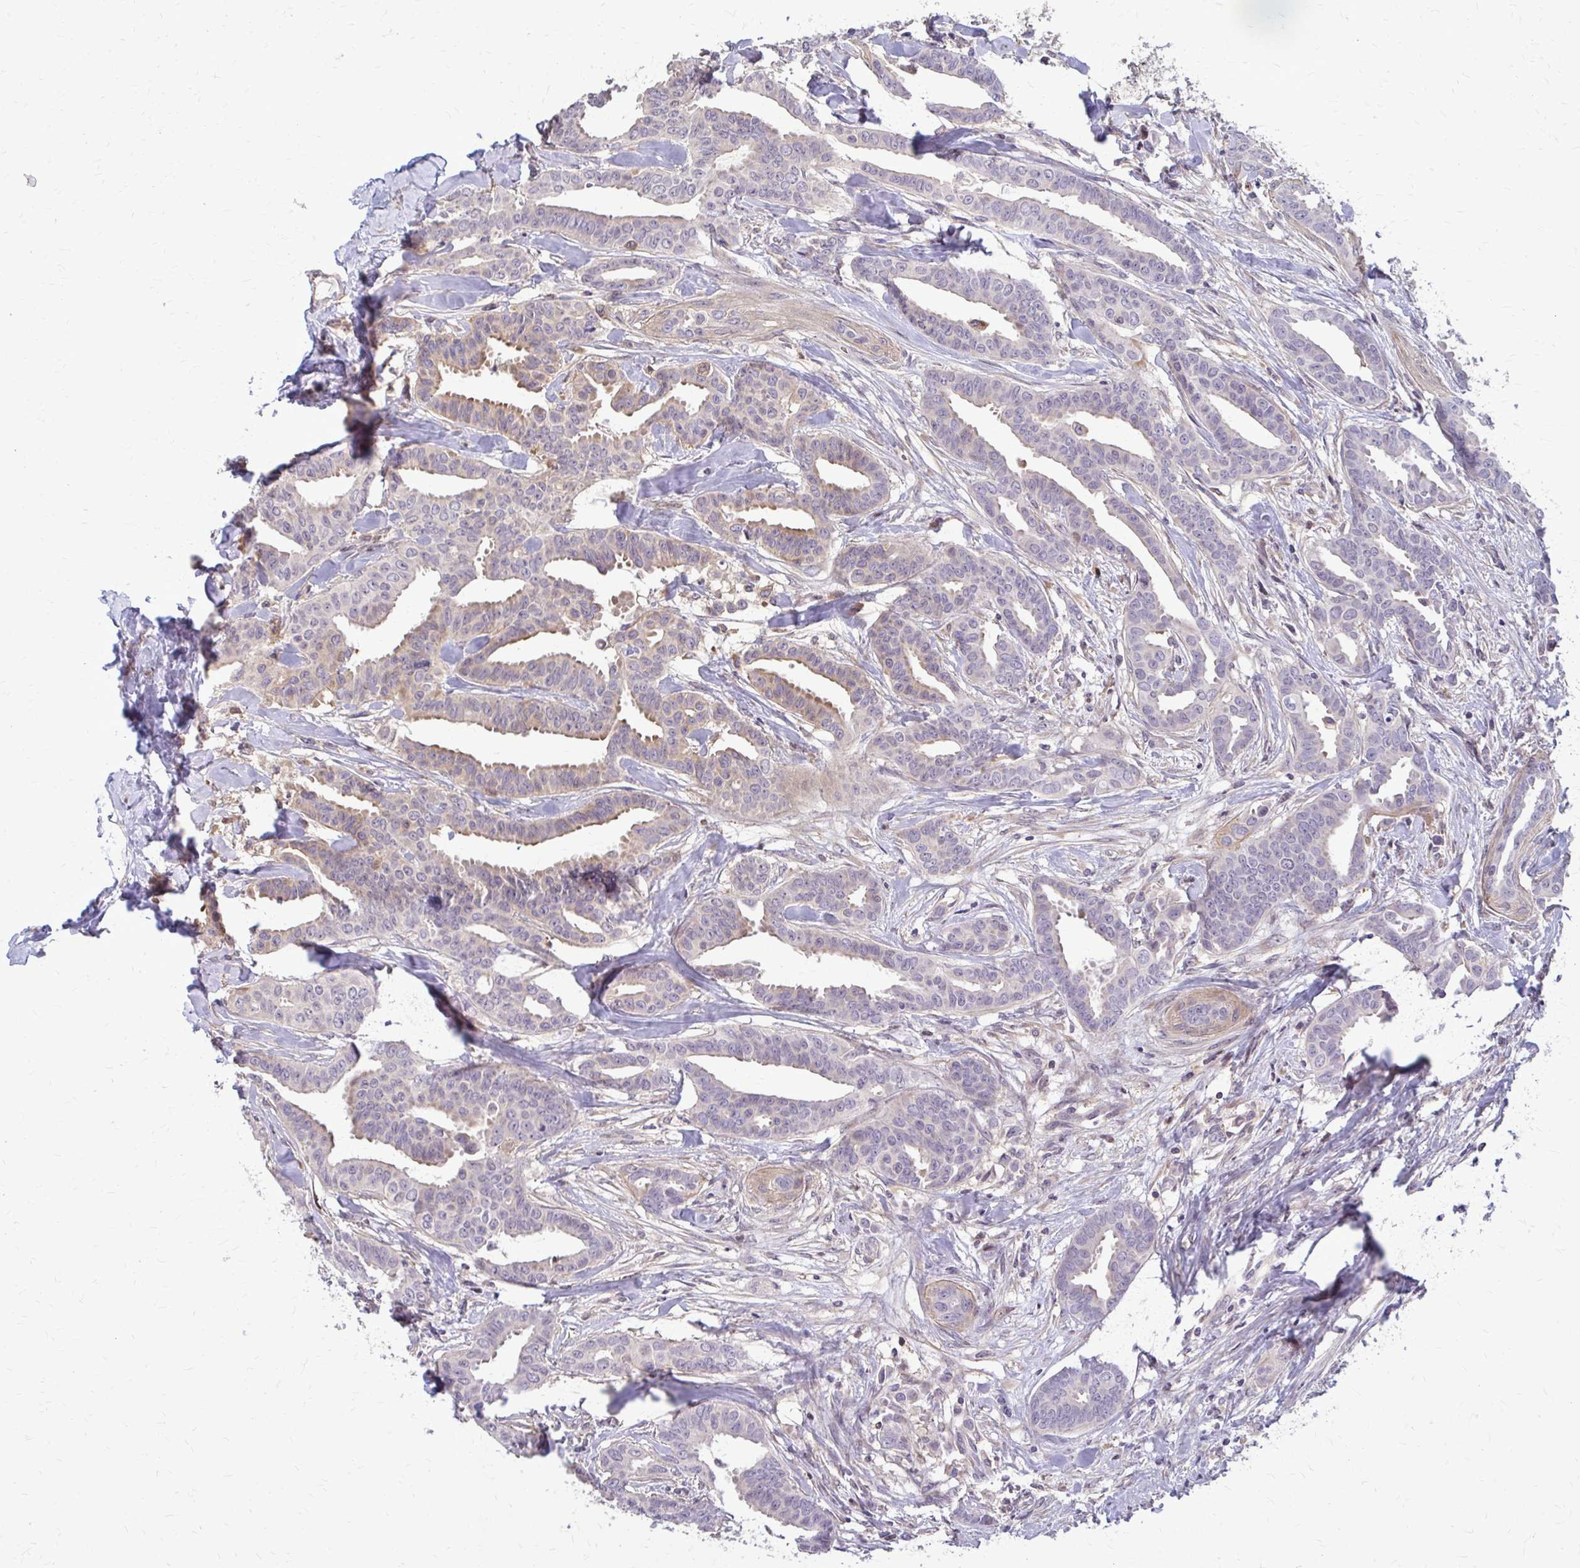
{"staining": {"intensity": "moderate", "quantity": "<25%", "location": "cytoplasmic/membranous"}, "tissue": "breast cancer", "cell_type": "Tumor cells", "image_type": "cancer", "snomed": [{"axis": "morphology", "description": "Duct carcinoma"}, {"axis": "topography", "description": "Breast"}], "caption": "Immunohistochemical staining of breast cancer displays moderate cytoplasmic/membranous protein staining in about <25% of tumor cells. The staining is performed using DAB brown chromogen to label protein expression. The nuclei are counter-stained blue using hematoxylin.", "gene": "ZNF34", "patient": {"sex": "female", "age": 45}}